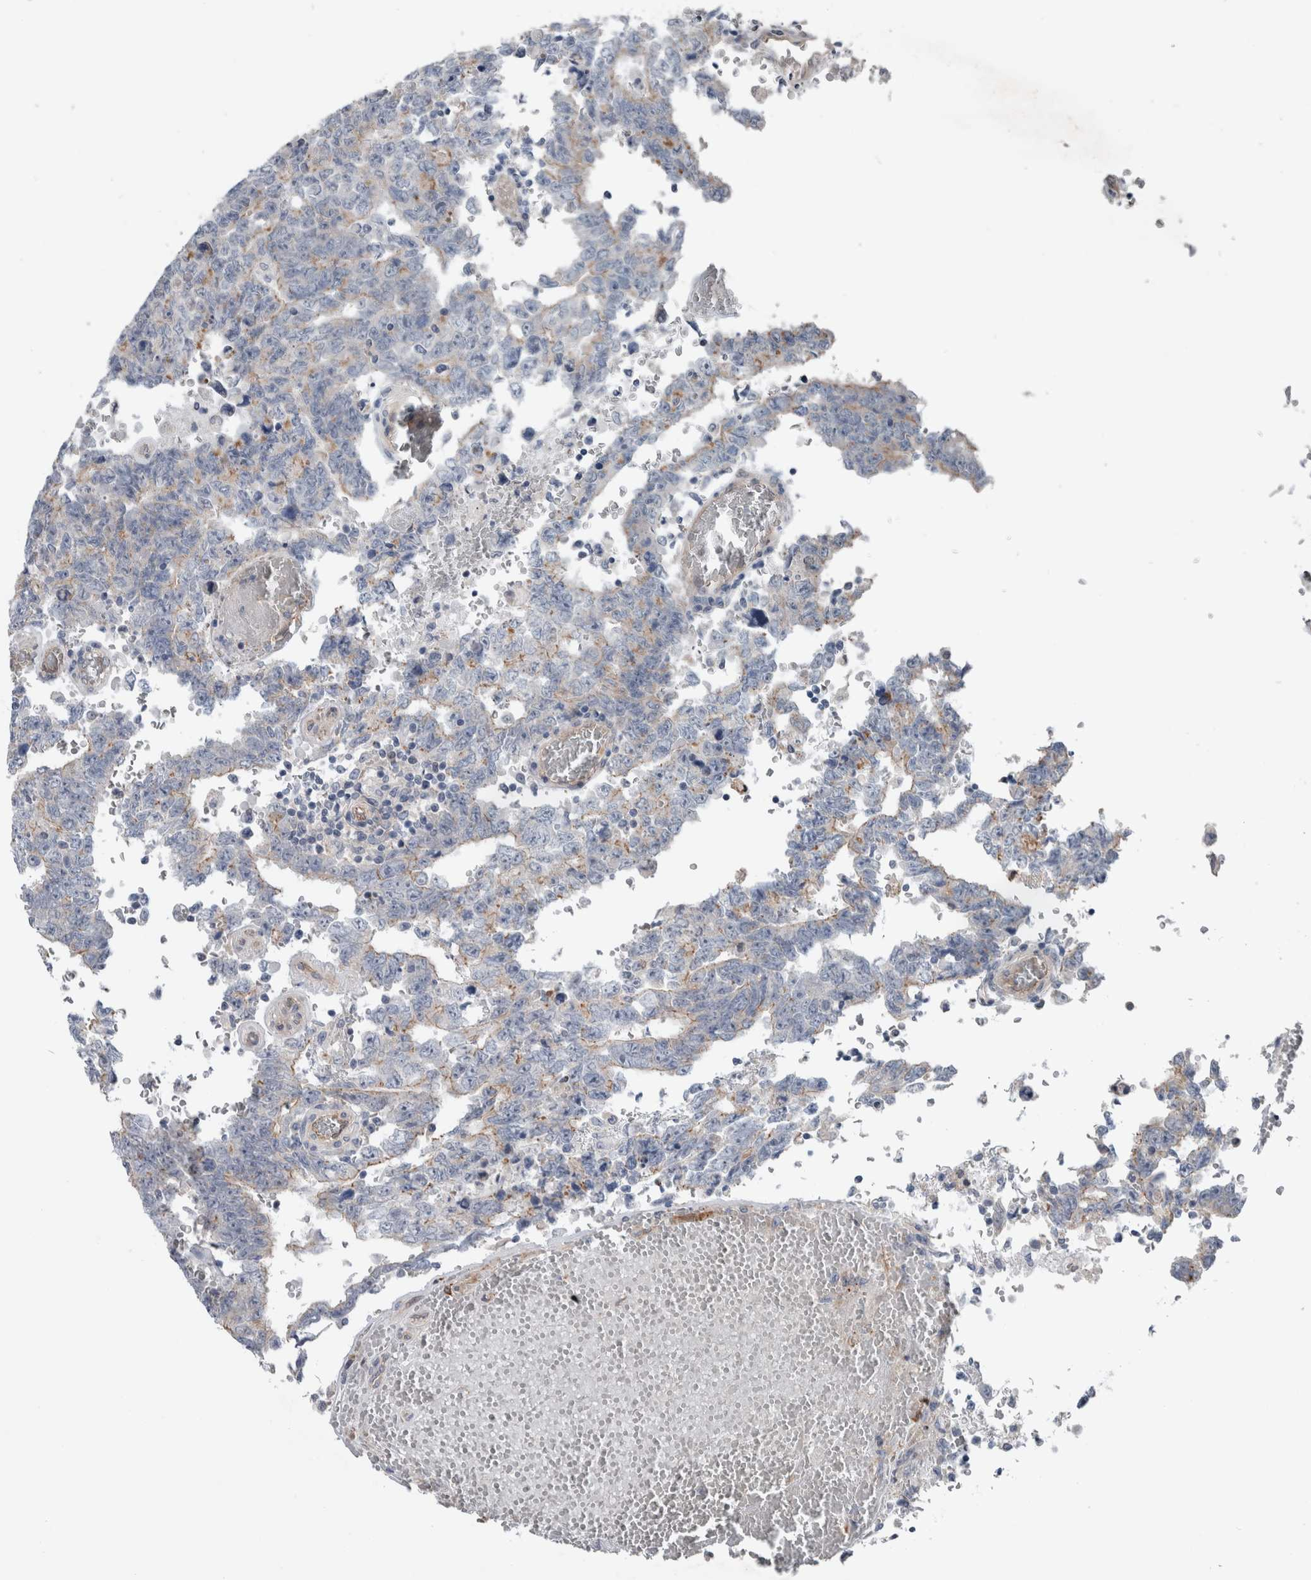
{"staining": {"intensity": "moderate", "quantity": "<25%", "location": "cytoplasmic/membranous"}, "tissue": "testis cancer", "cell_type": "Tumor cells", "image_type": "cancer", "snomed": [{"axis": "morphology", "description": "Carcinoma, Embryonal, NOS"}, {"axis": "topography", "description": "Testis"}], "caption": "Immunohistochemical staining of human testis embryonal carcinoma exhibits moderate cytoplasmic/membranous protein expression in approximately <25% of tumor cells.", "gene": "BCAM", "patient": {"sex": "male", "age": 26}}